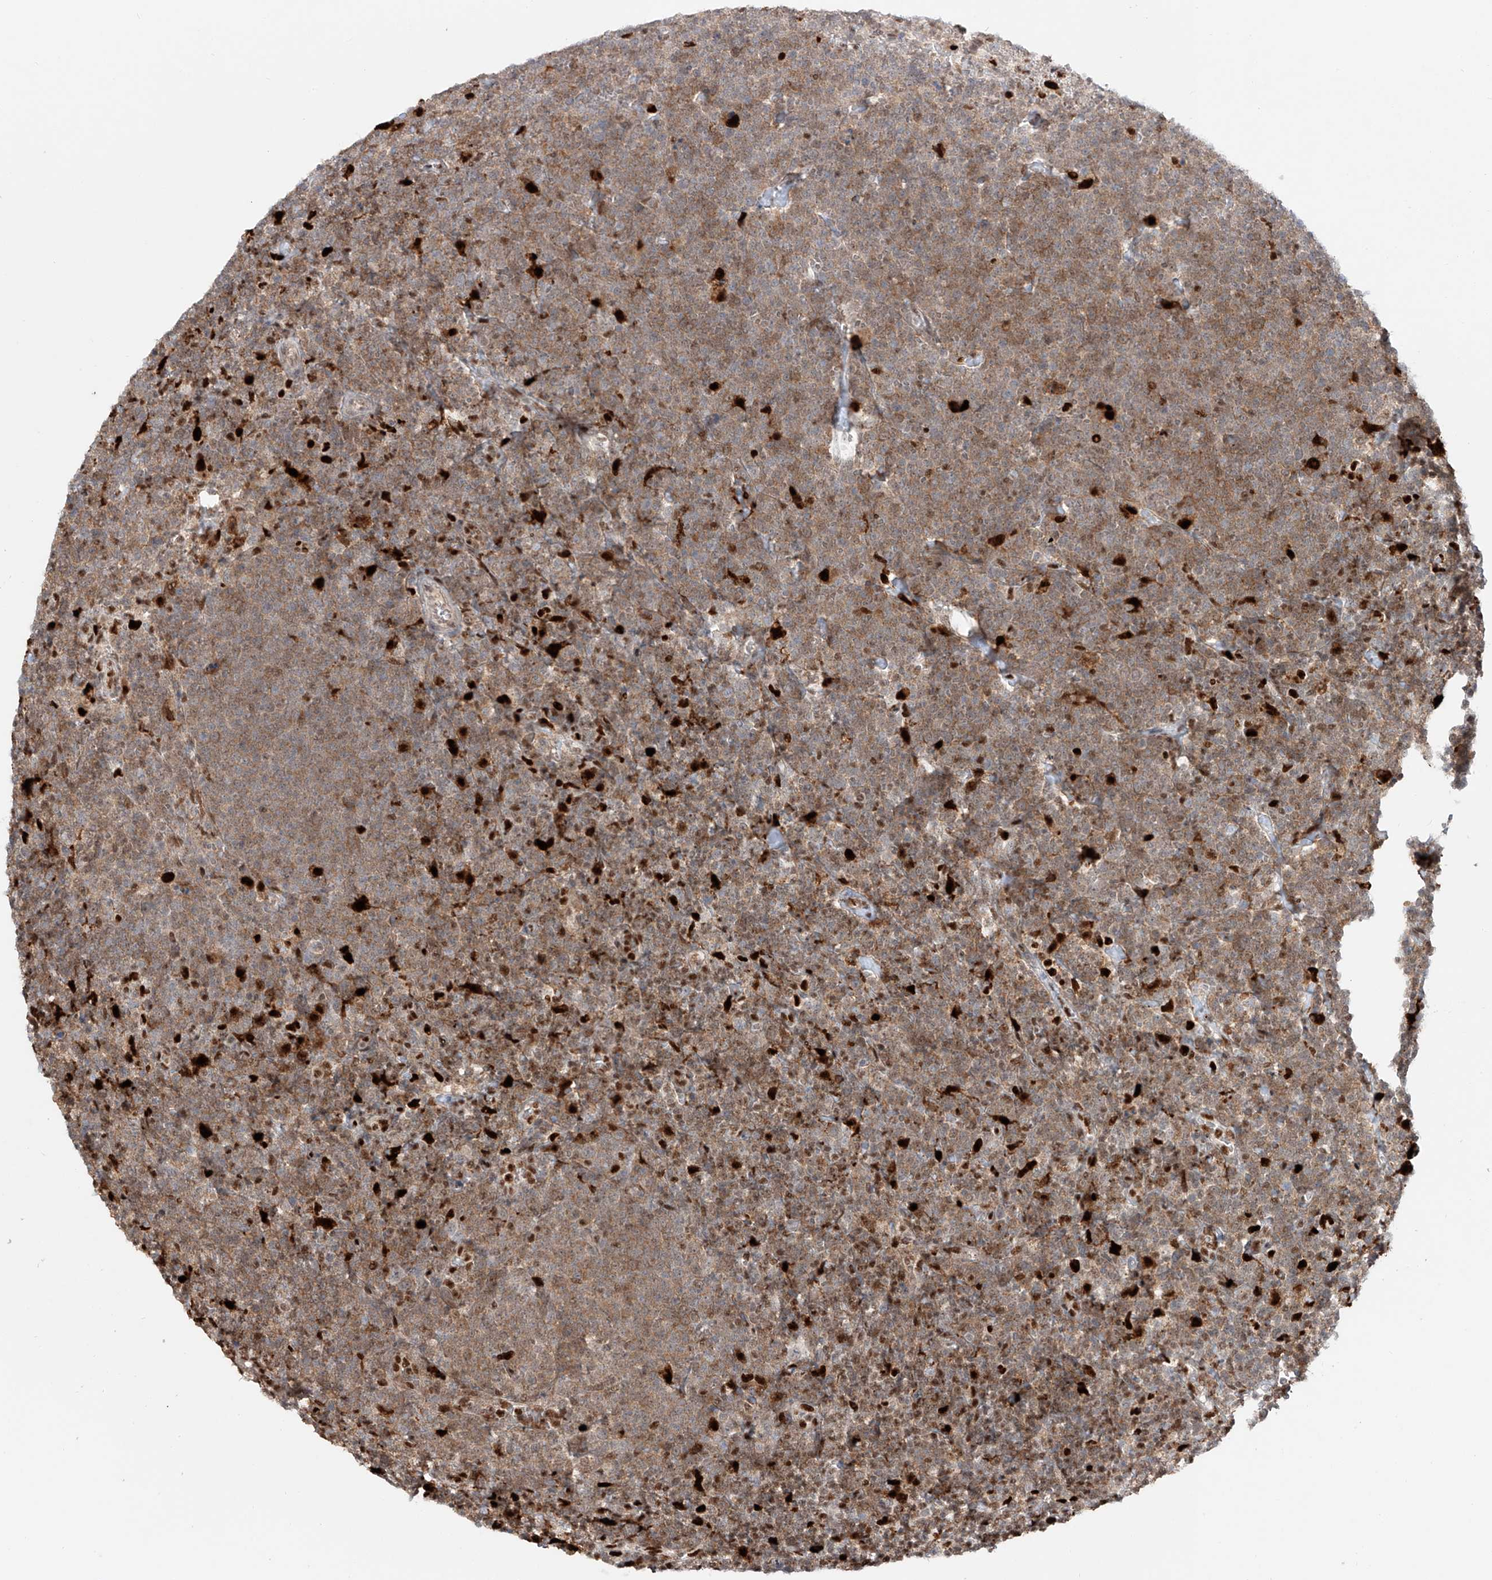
{"staining": {"intensity": "moderate", "quantity": ">75%", "location": "cytoplasmic/membranous"}, "tissue": "lymphoma", "cell_type": "Tumor cells", "image_type": "cancer", "snomed": [{"axis": "morphology", "description": "Malignant lymphoma, non-Hodgkin's type, High grade"}, {"axis": "topography", "description": "Lymph node"}], "caption": "DAB (3,3'-diaminobenzidine) immunohistochemical staining of human lymphoma shows moderate cytoplasmic/membranous protein positivity in approximately >75% of tumor cells.", "gene": "DZIP1L", "patient": {"sex": "male", "age": 61}}